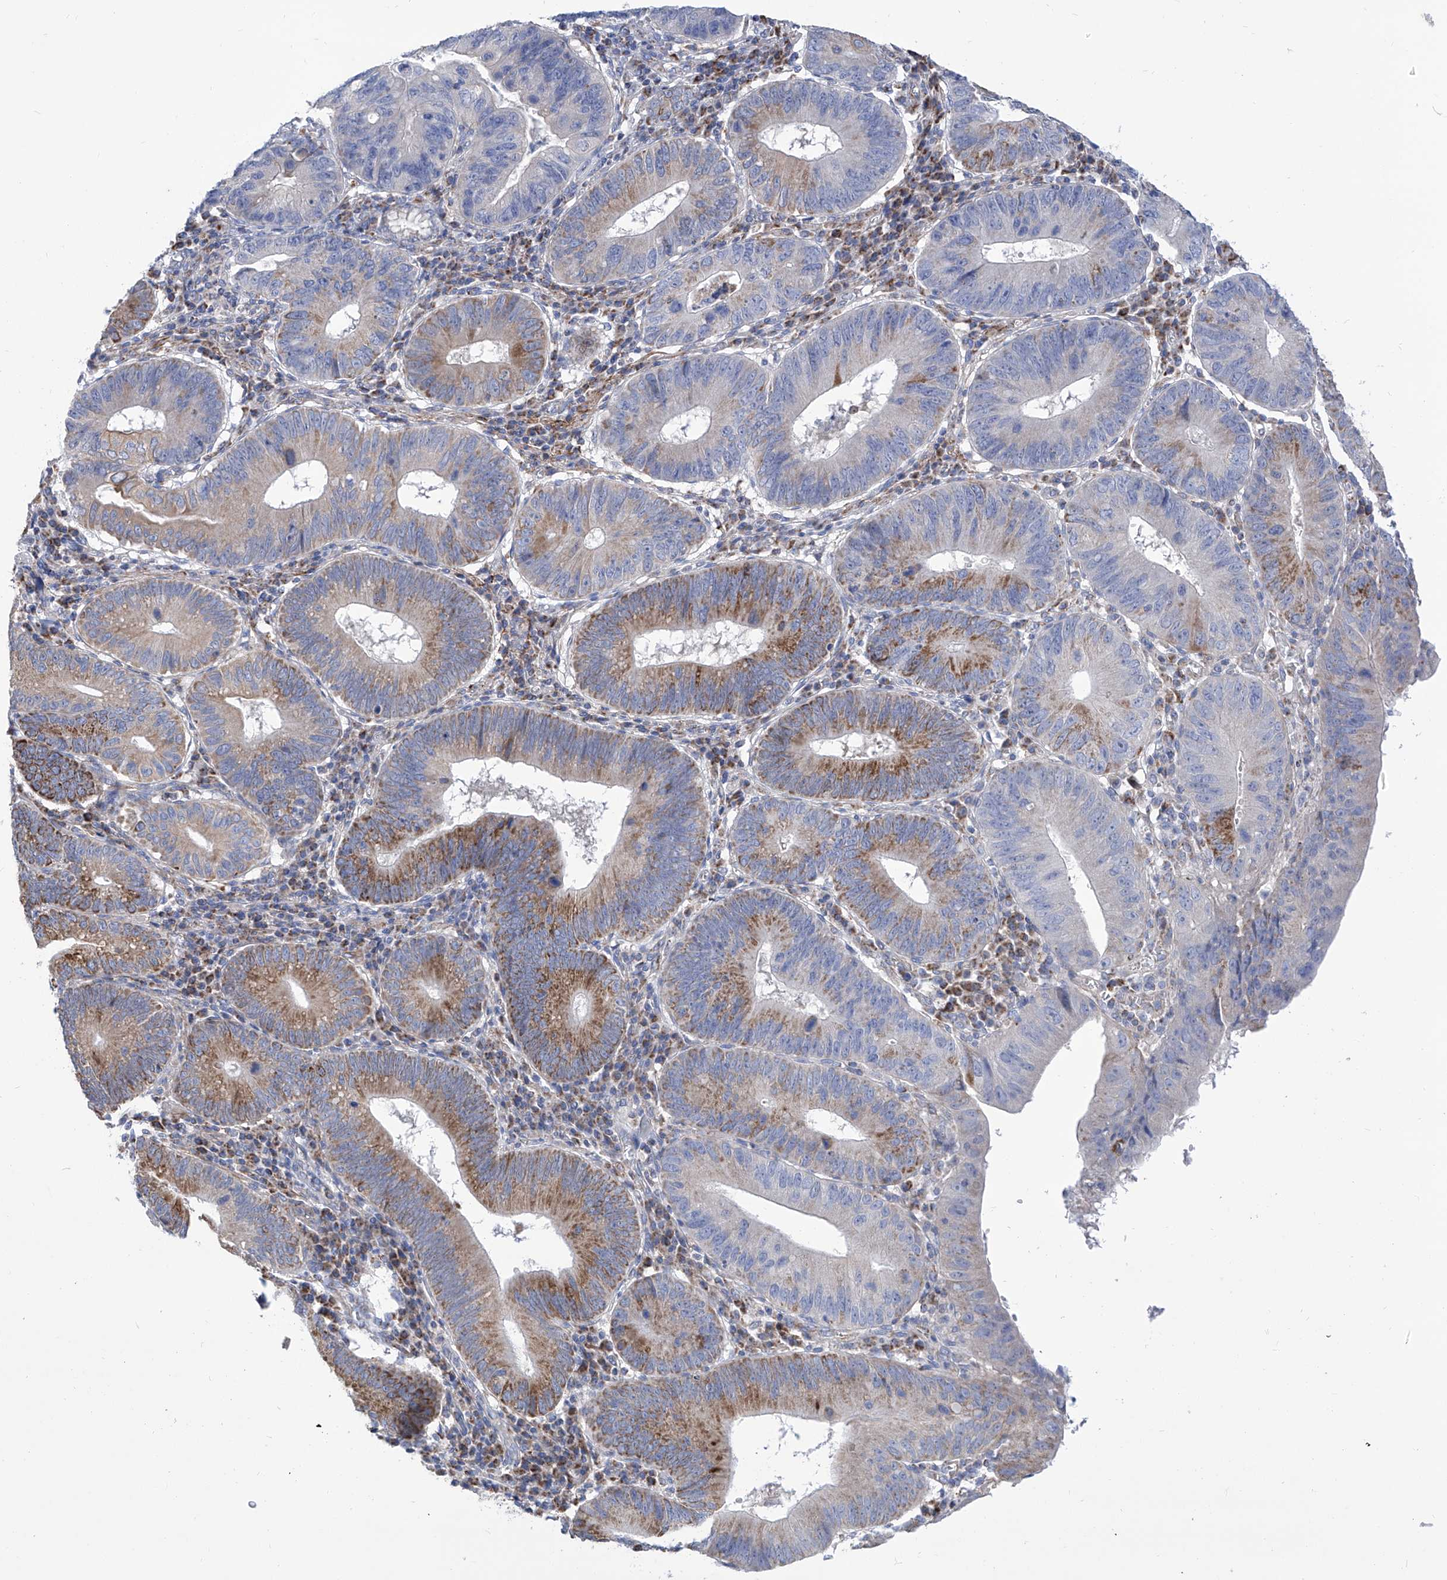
{"staining": {"intensity": "moderate", "quantity": "25%-75%", "location": "cytoplasmic/membranous"}, "tissue": "stomach cancer", "cell_type": "Tumor cells", "image_type": "cancer", "snomed": [{"axis": "morphology", "description": "Adenocarcinoma, NOS"}, {"axis": "topography", "description": "Stomach"}], "caption": "Protein expression by IHC demonstrates moderate cytoplasmic/membranous positivity in about 25%-75% of tumor cells in stomach adenocarcinoma.", "gene": "SRBD1", "patient": {"sex": "male", "age": 59}}